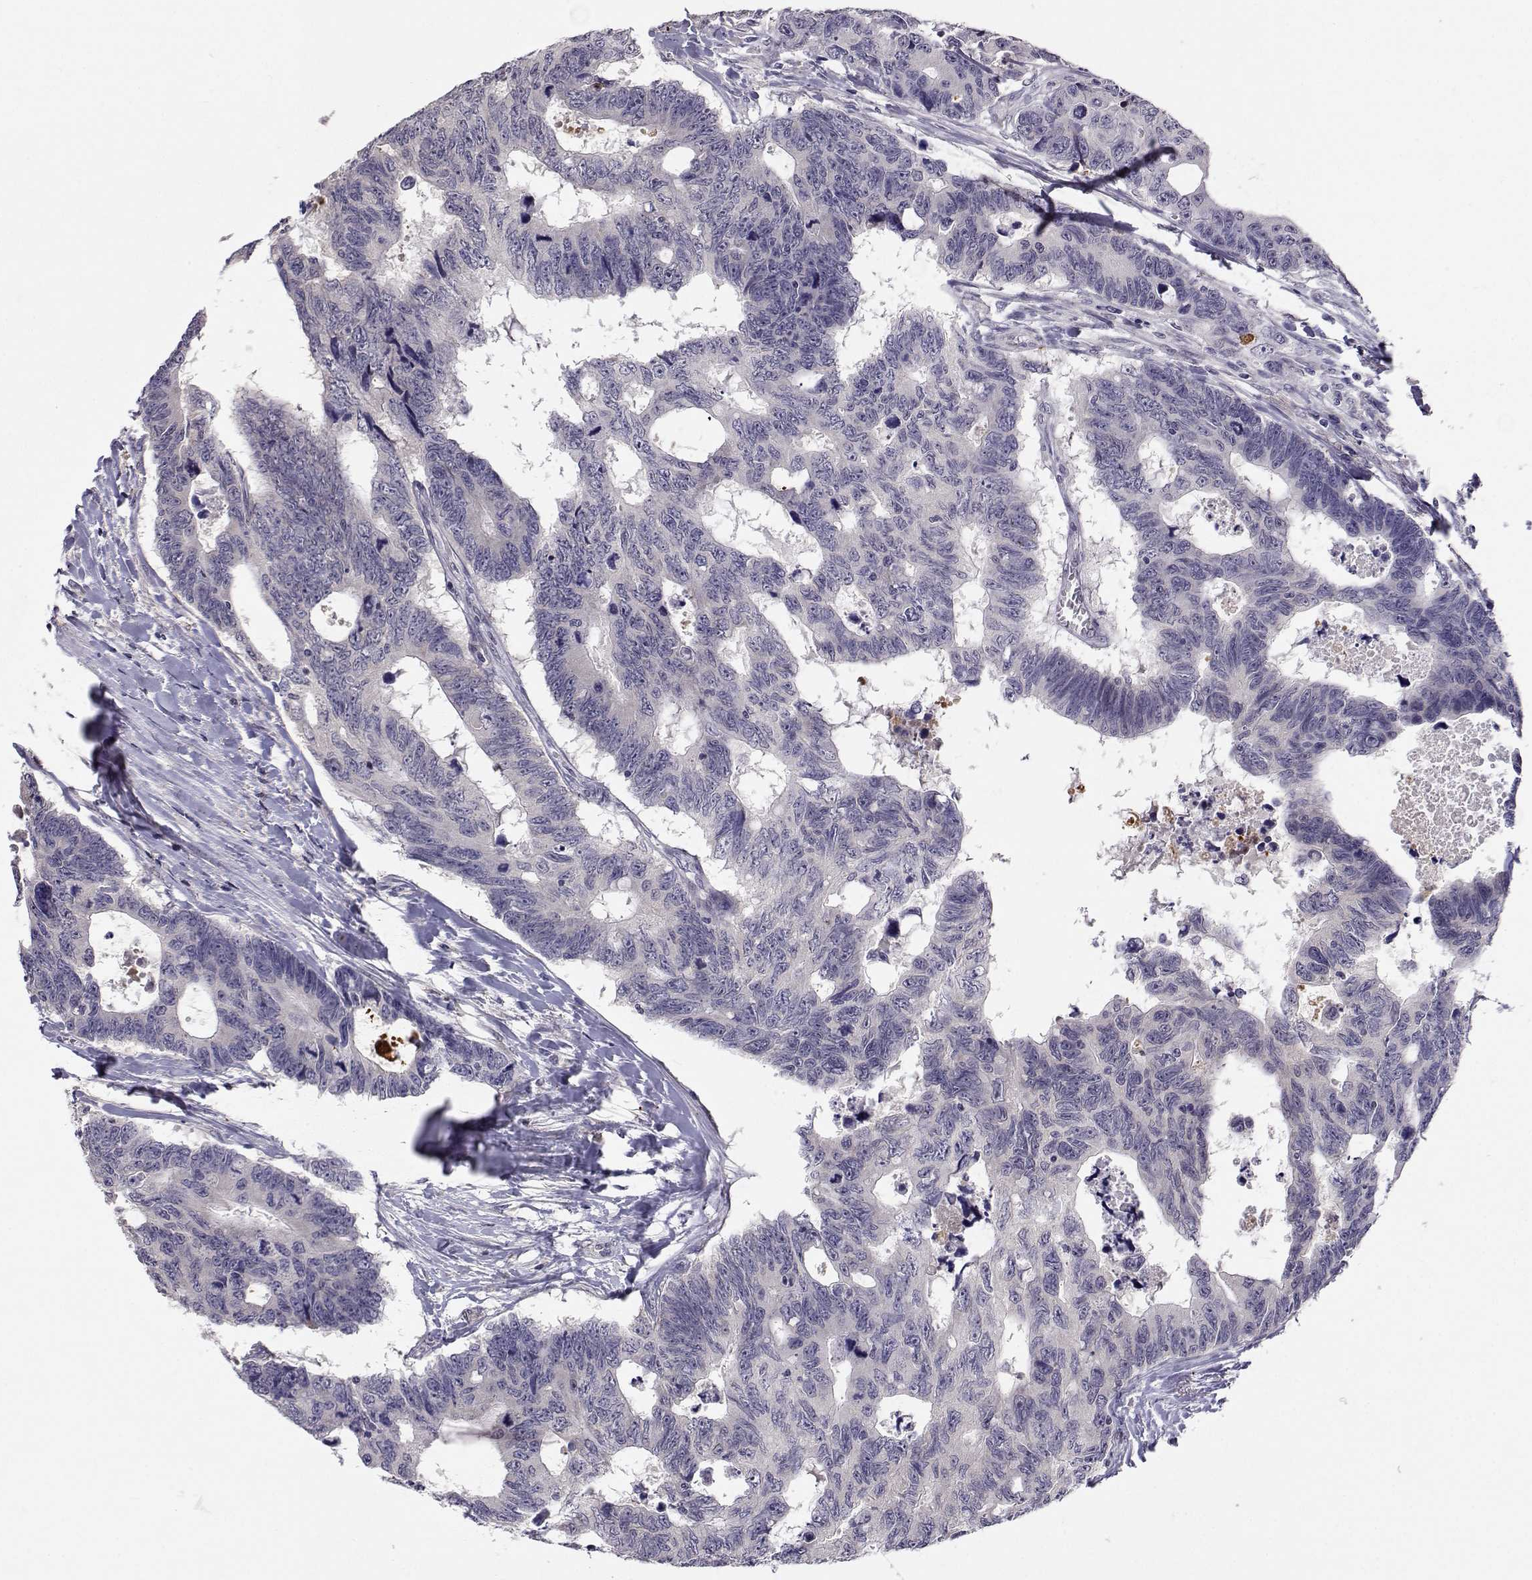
{"staining": {"intensity": "negative", "quantity": "none", "location": "none"}, "tissue": "colorectal cancer", "cell_type": "Tumor cells", "image_type": "cancer", "snomed": [{"axis": "morphology", "description": "Adenocarcinoma, NOS"}, {"axis": "topography", "description": "Colon"}], "caption": "Tumor cells show no significant positivity in colorectal cancer.", "gene": "SLC6A3", "patient": {"sex": "female", "age": 77}}